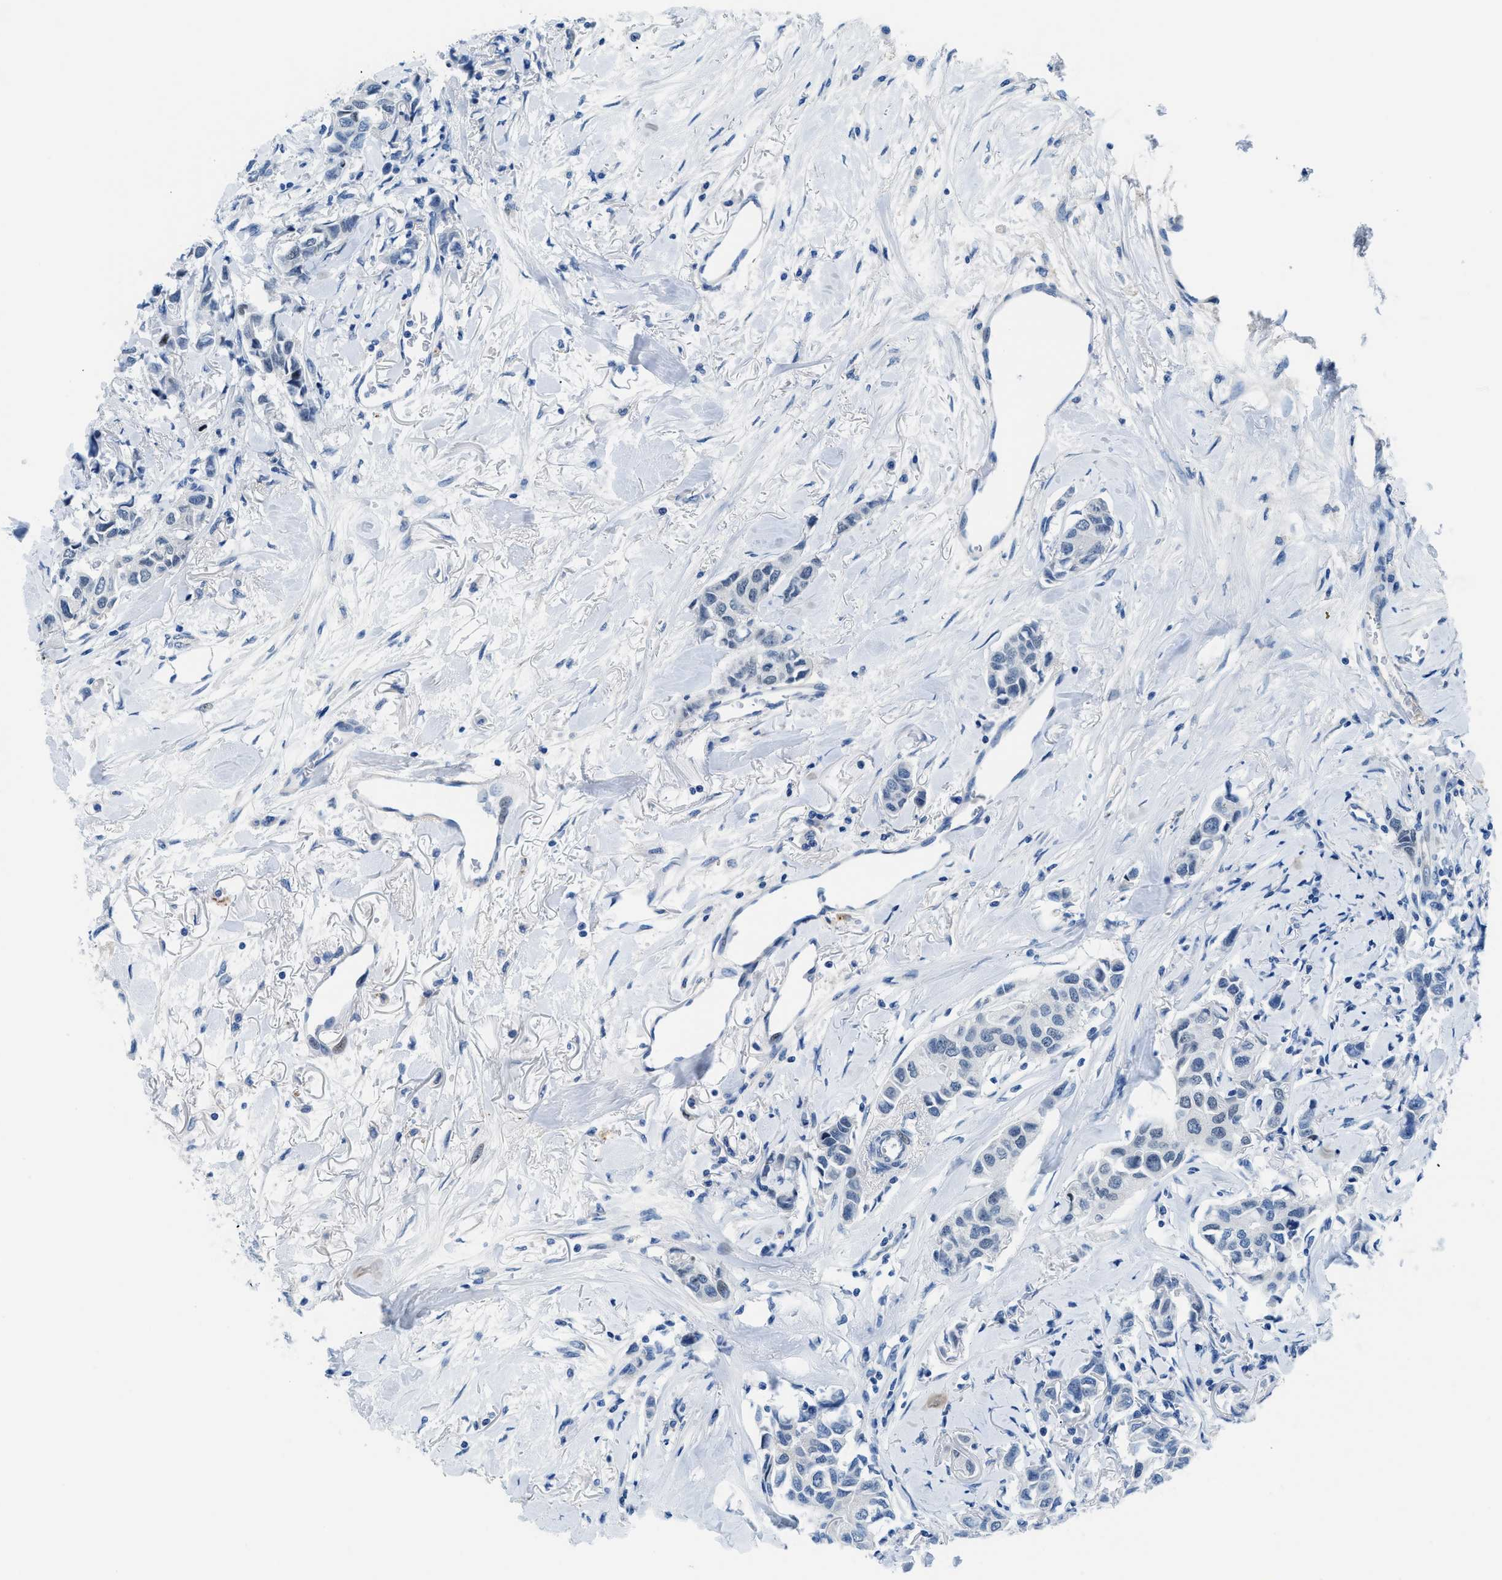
{"staining": {"intensity": "negative", "quantity": "none", "location": "none"}, "tissue": "breast cancer", "cell_type": "Tumor cells", "image_type": "cancer", "snomed": [{"axis": "morphology", "description": "Duct carcinoma"}, {"axis": "topography", "description": "Breast"}], "caption": "Image shows no significant protein staining in tumor cells of breast cancer (invasive ductal carcinoma). The staining is performed using DAB brown chromogen with nuclei counter-stained in using hematoxylin.", "gene": "MBL2", "patient": {"sex": "female", "age": 80}}